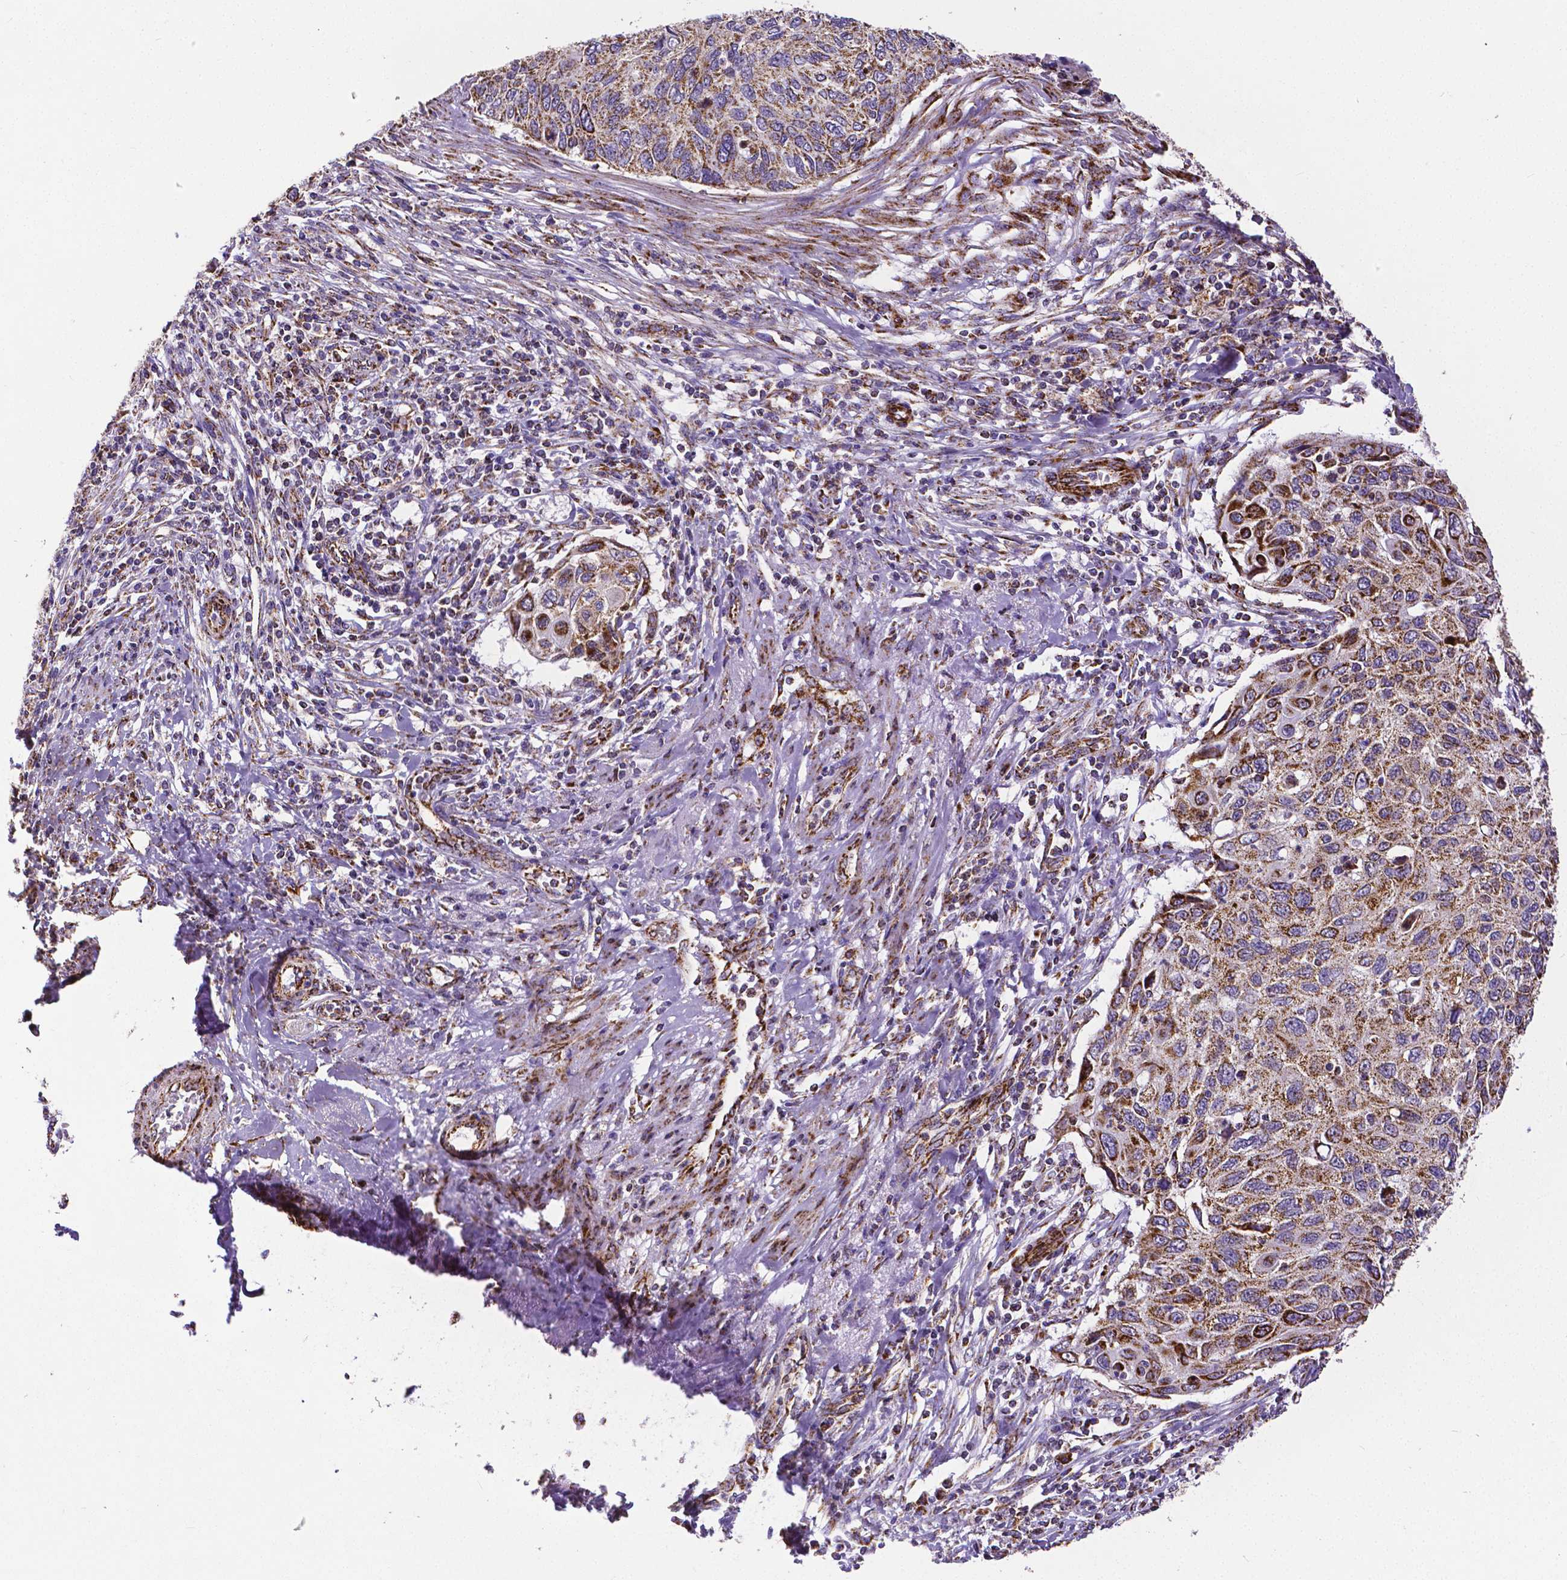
{"staining": {"intensity": "moderate", "quantity": ">75%", "location": "cytoplasmic/membranous"}, "tissue": "cervical cancer", "cell_type": "Tumor cells", "image_type": "cancer", "snomed": [{"axis": "morphology", "description": "Squamous cell carcinoma, NOS"}, {"axis": "topography", "description": "Cervix"}], "caption": "Protein analysis of squamous cell carcinoma (cervical) tissue demonstrates moderate cytoplasmic/membranous expression in about >75% of tumor cells.", "gene": "MACC1", "patient": {"sex": "female", "age": 70}}